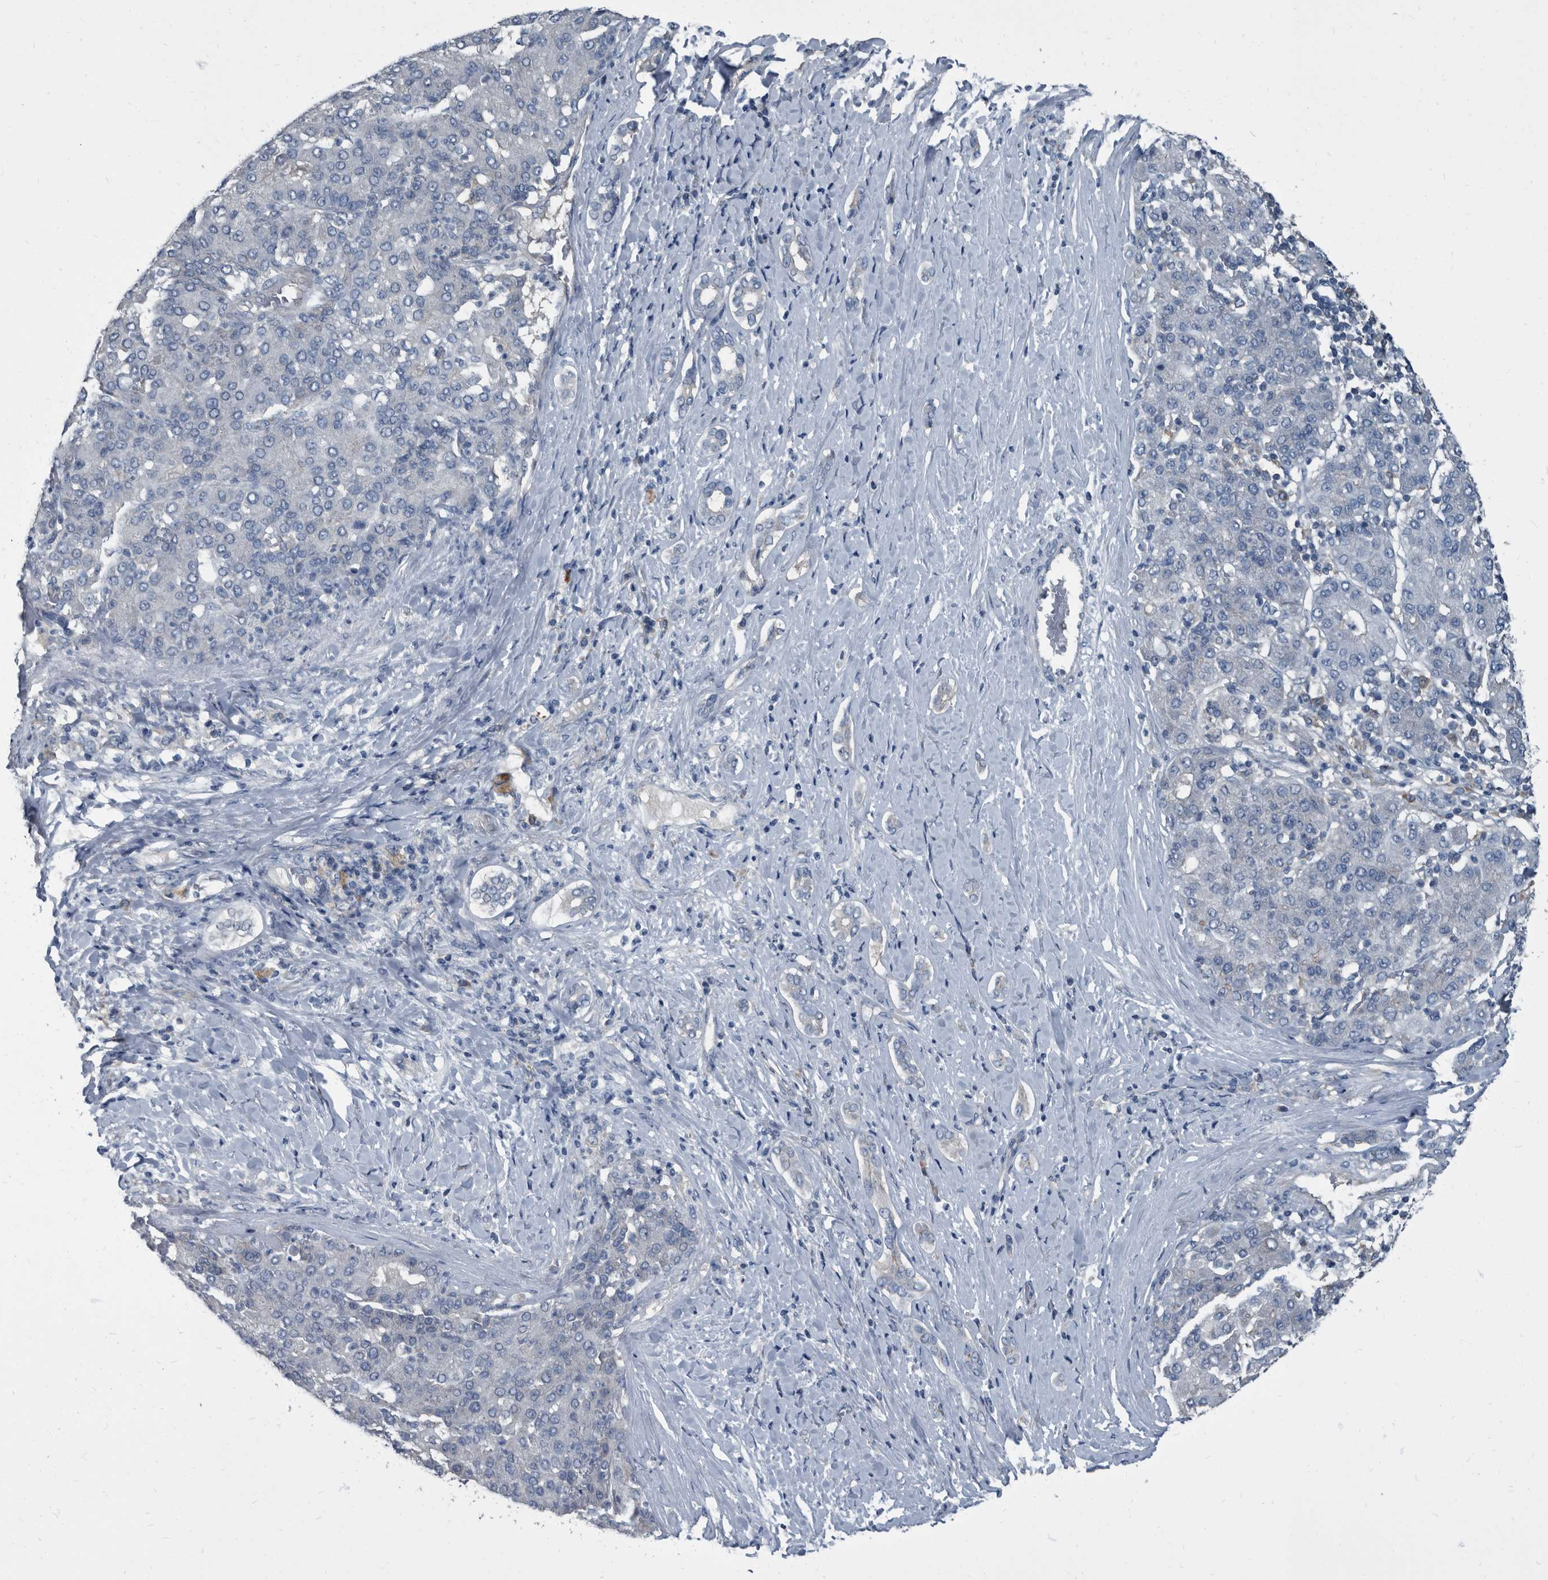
{"staining": {"intensity": "negative", "quantity": "none", "location": "none"}, "tissue": "liver cancer", "cell_type": "Tumor cells", "image_type": "cancer", "snomed": [{"axis": "morphology", "description": "Carcinoma, Hepatocellular, NOS"}, {"axis": "topography", "description": "Liver"}], "caption": "Immunohistochemical staining of human liver hepatocellular carcinoma displays no significant positivity in tumor cells. (Stains: DAB (3,3'-diaminobenzidine) immunohistochemistry (IHC) with hematoxylin counter stain, Microscopy: brightfield microscopy at high magnification).", "gene": "CDV3", "patient": {"sex": "male", "age": 65}}